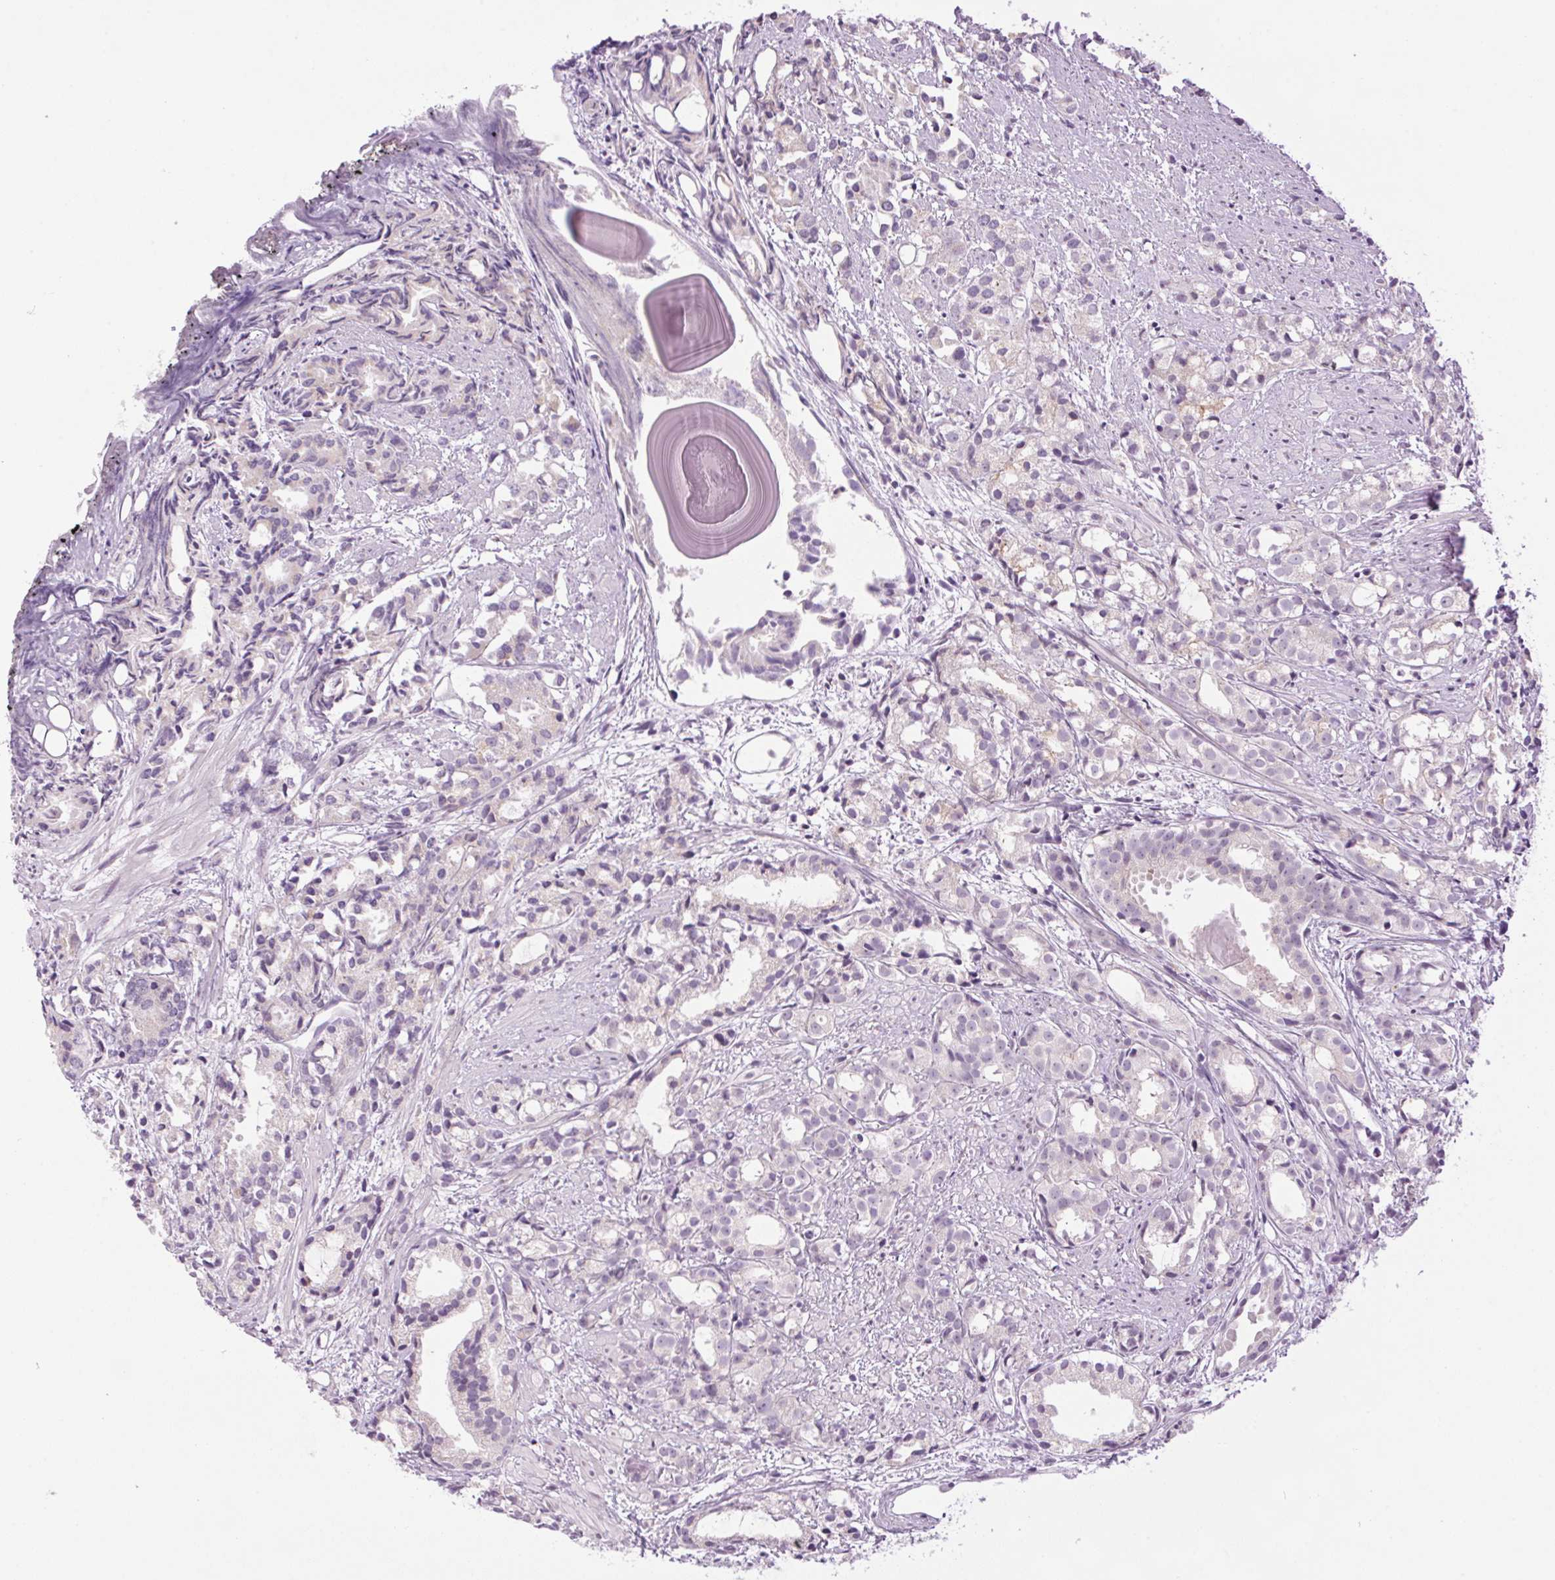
{"staining": {"intensity": "negative", "quantity": "none", "location": "none"}, "tissue": "prostate cancer", "cell_type": "Tumor cells", "image_type": "cancer", "snomed": [{"axis": "morphology", "description": "Adenocarcinoma, High grade"}, {"axis": "topography", "description": "Prostate"}], "caption": "Tumor cells show no significant protein staining in high-grade adenocarcinoma (prostate).", "gene": "SMIM13", "patient": {"sex": "male", "age": 79}}